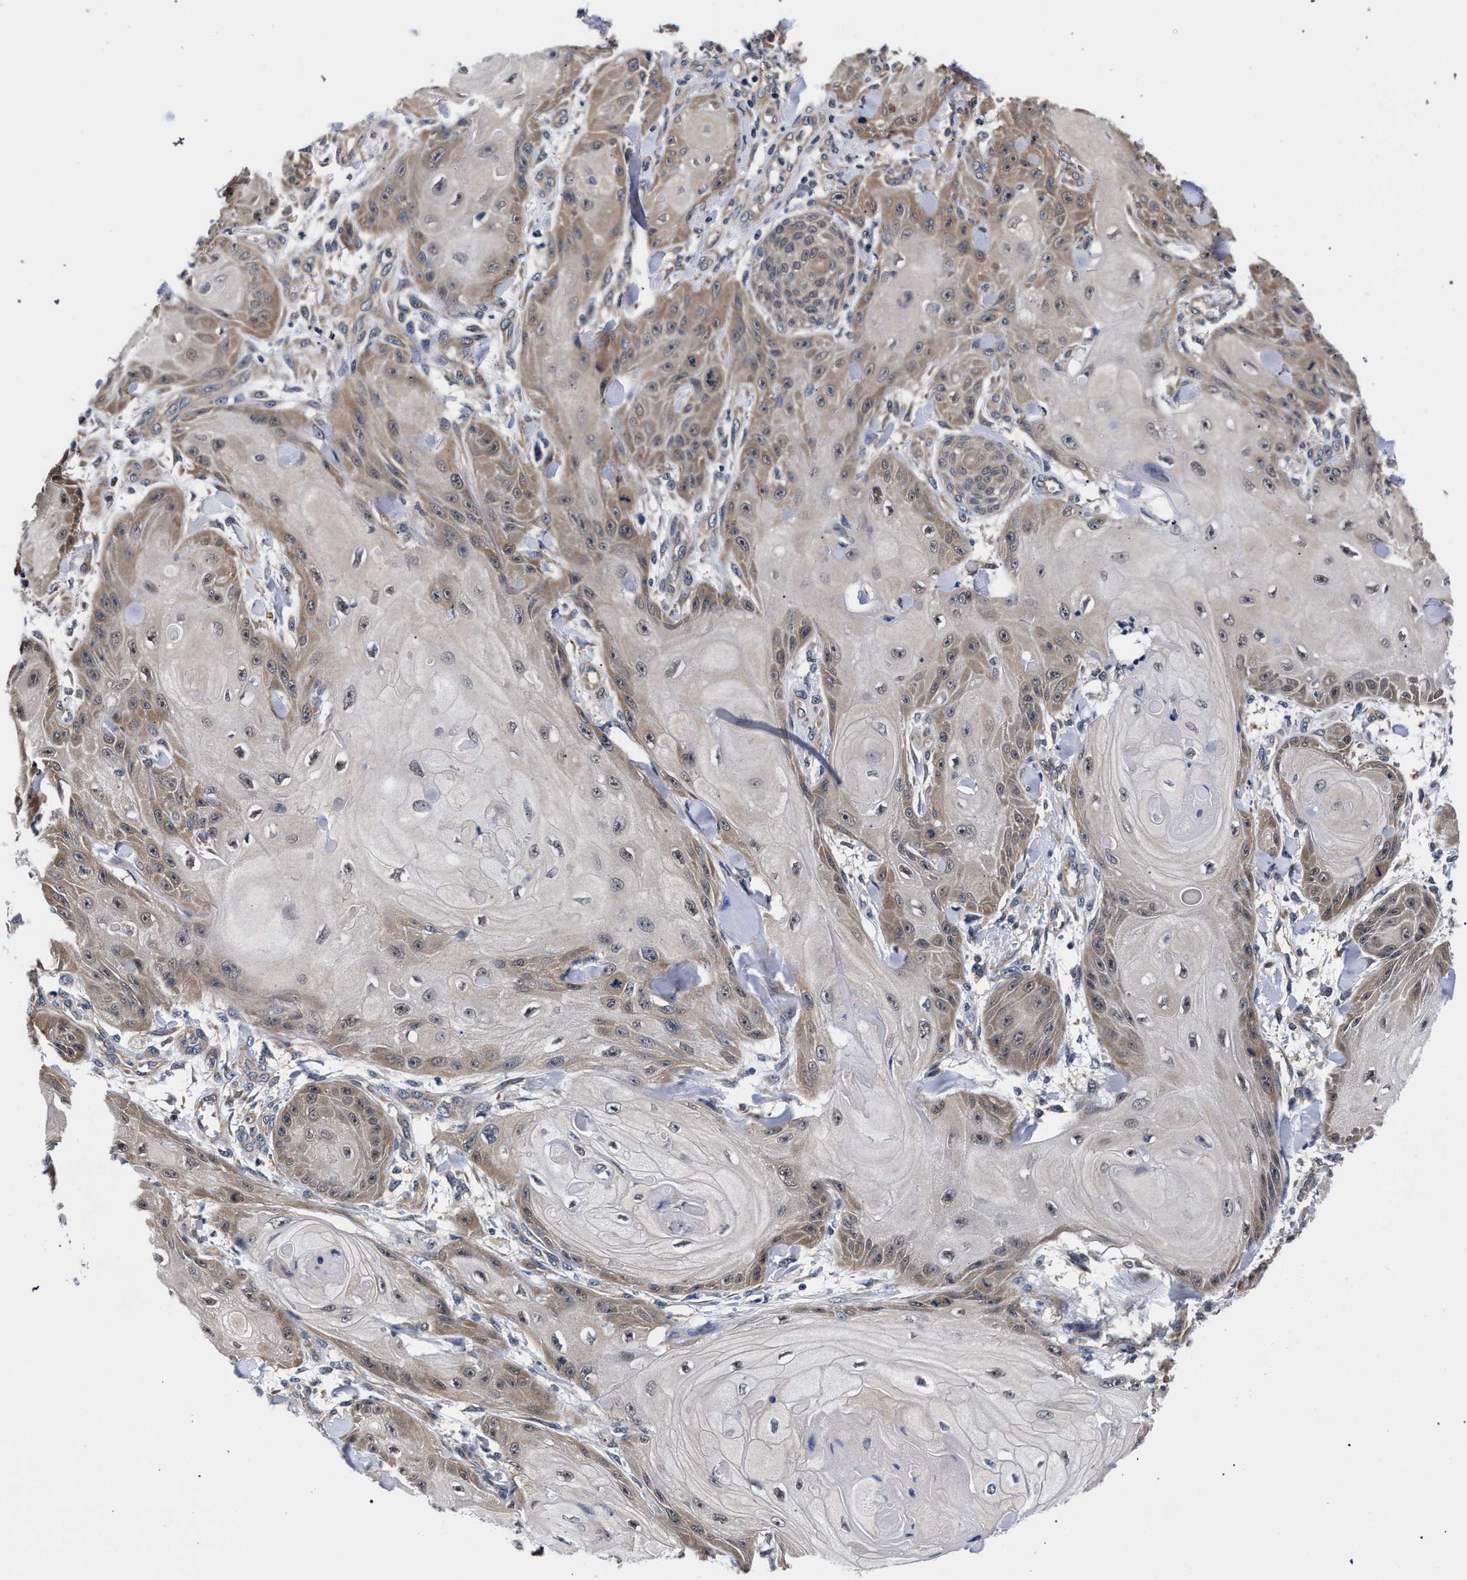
{"staining": {"intensity": "weak", "quantity": "25%-75%", "location": "cytoplasmic/membranous"}, "tissue": "skin cancer", "cell_type": "Tumor cells", "image_type": "cancer", "snomed": [{"axis": "morphology", "description": "Squamous cell carcinoma, NOS"}, {"axis": "topography", "description": "Skin"}], "caption": "Immunohistochemistry (IHC) of human skin squamous cell carcinoma shows low levels of weak cytoplasmic/membranous staining in about 25%-75% of tumor cells.", "gene": "RBM33", "patient": {"sex": "male", "age": 74}}